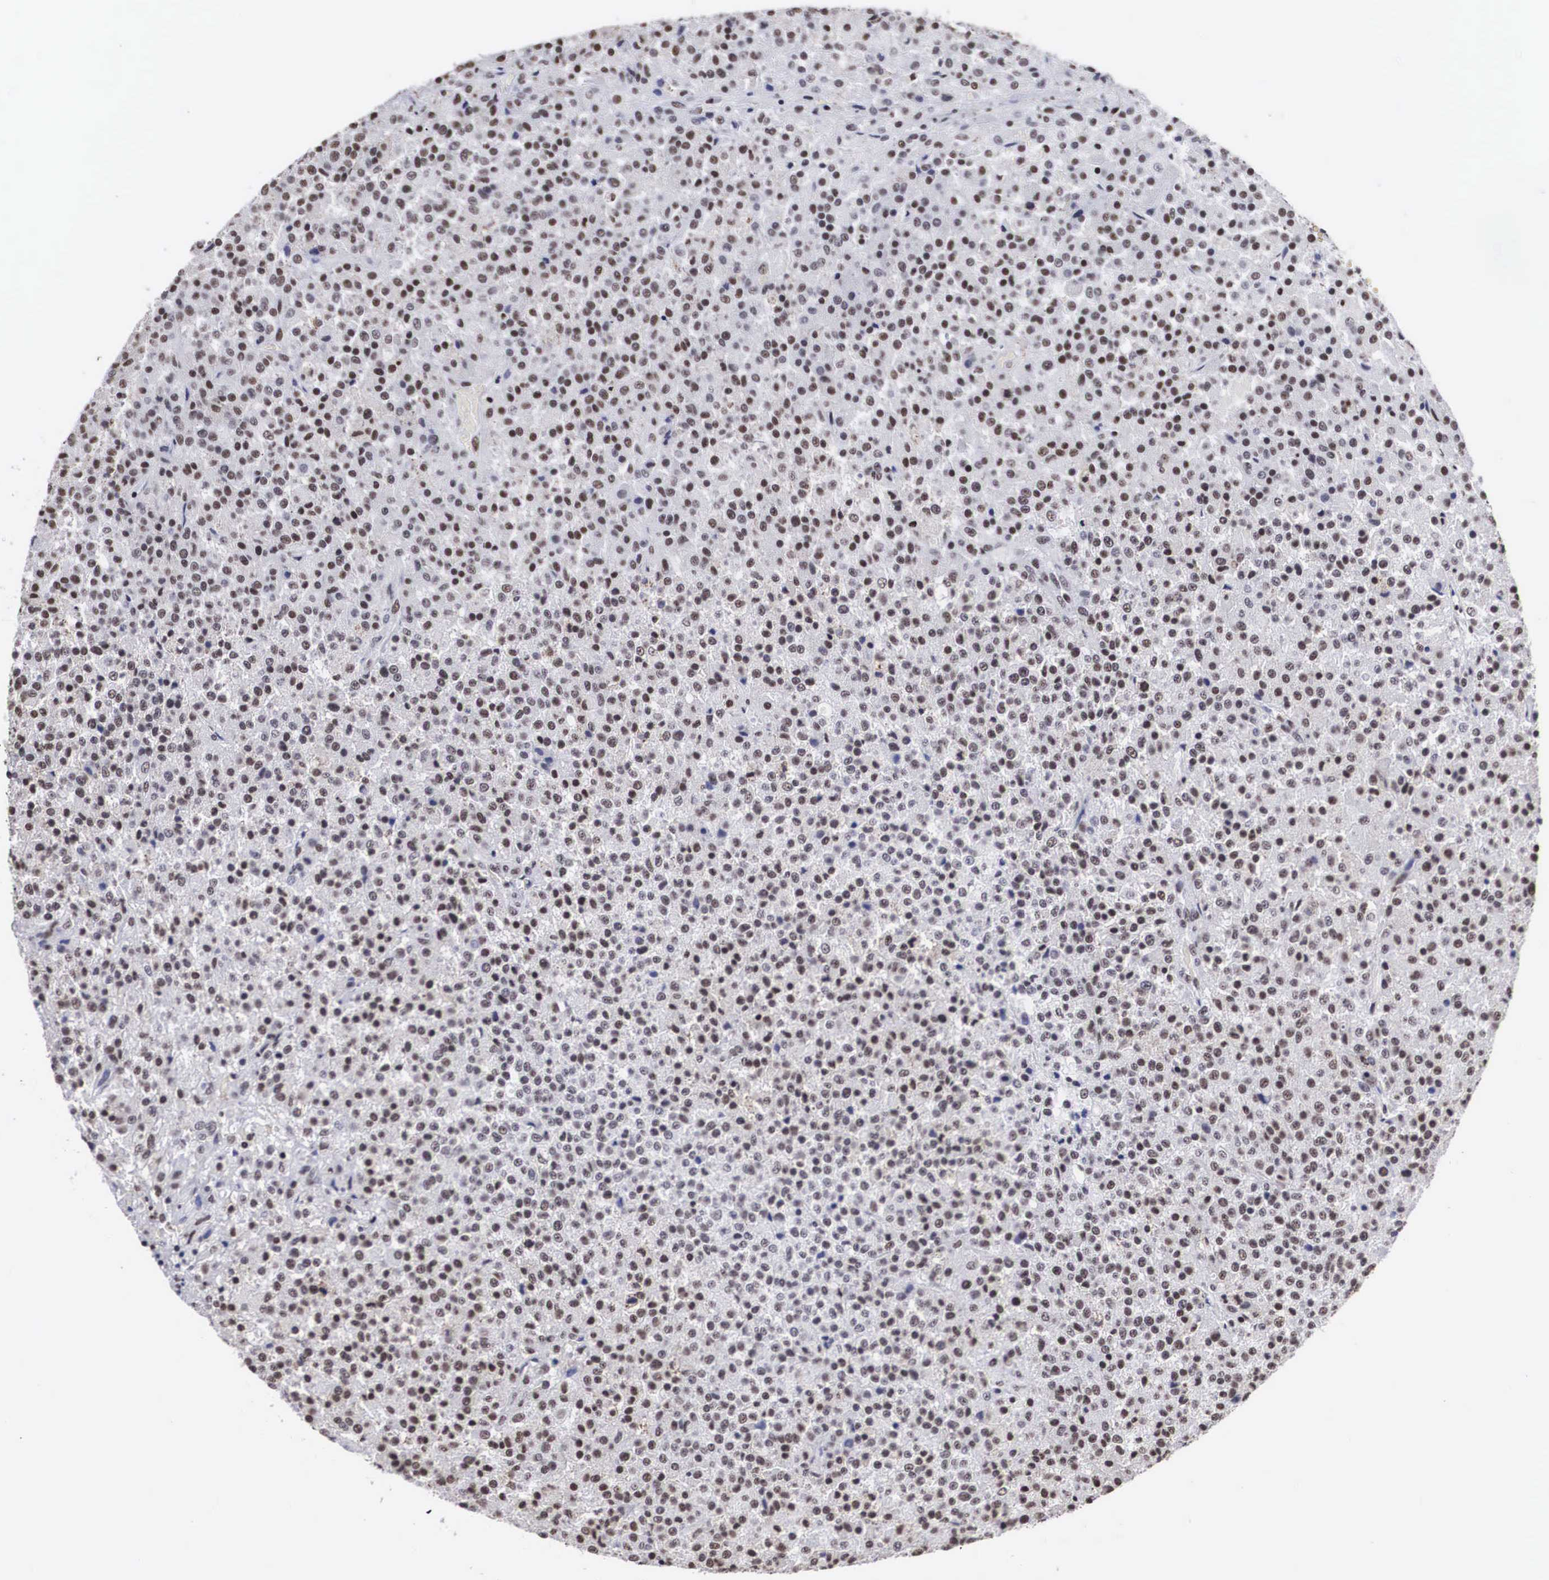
{"staining": {"intensity": "weak", "quantity": ">75%", "location": "nuclear"}, "tissue": "testis cancer", "cell_type": "Tumor cells", "image_type": "cancer", "snomed": [{"axis": "morphology", "description": "Seminoma, NOS"}, {"axis": "topography", "description": "Testis"}], "caption": "A micrograph of human testis seminoma stained for a protein shows weak nuclear brown staining in tumor cells. Nuclei are stained in blue.", "gene": "ACIN1", "patient": {"sex": "male", "age": 59}}